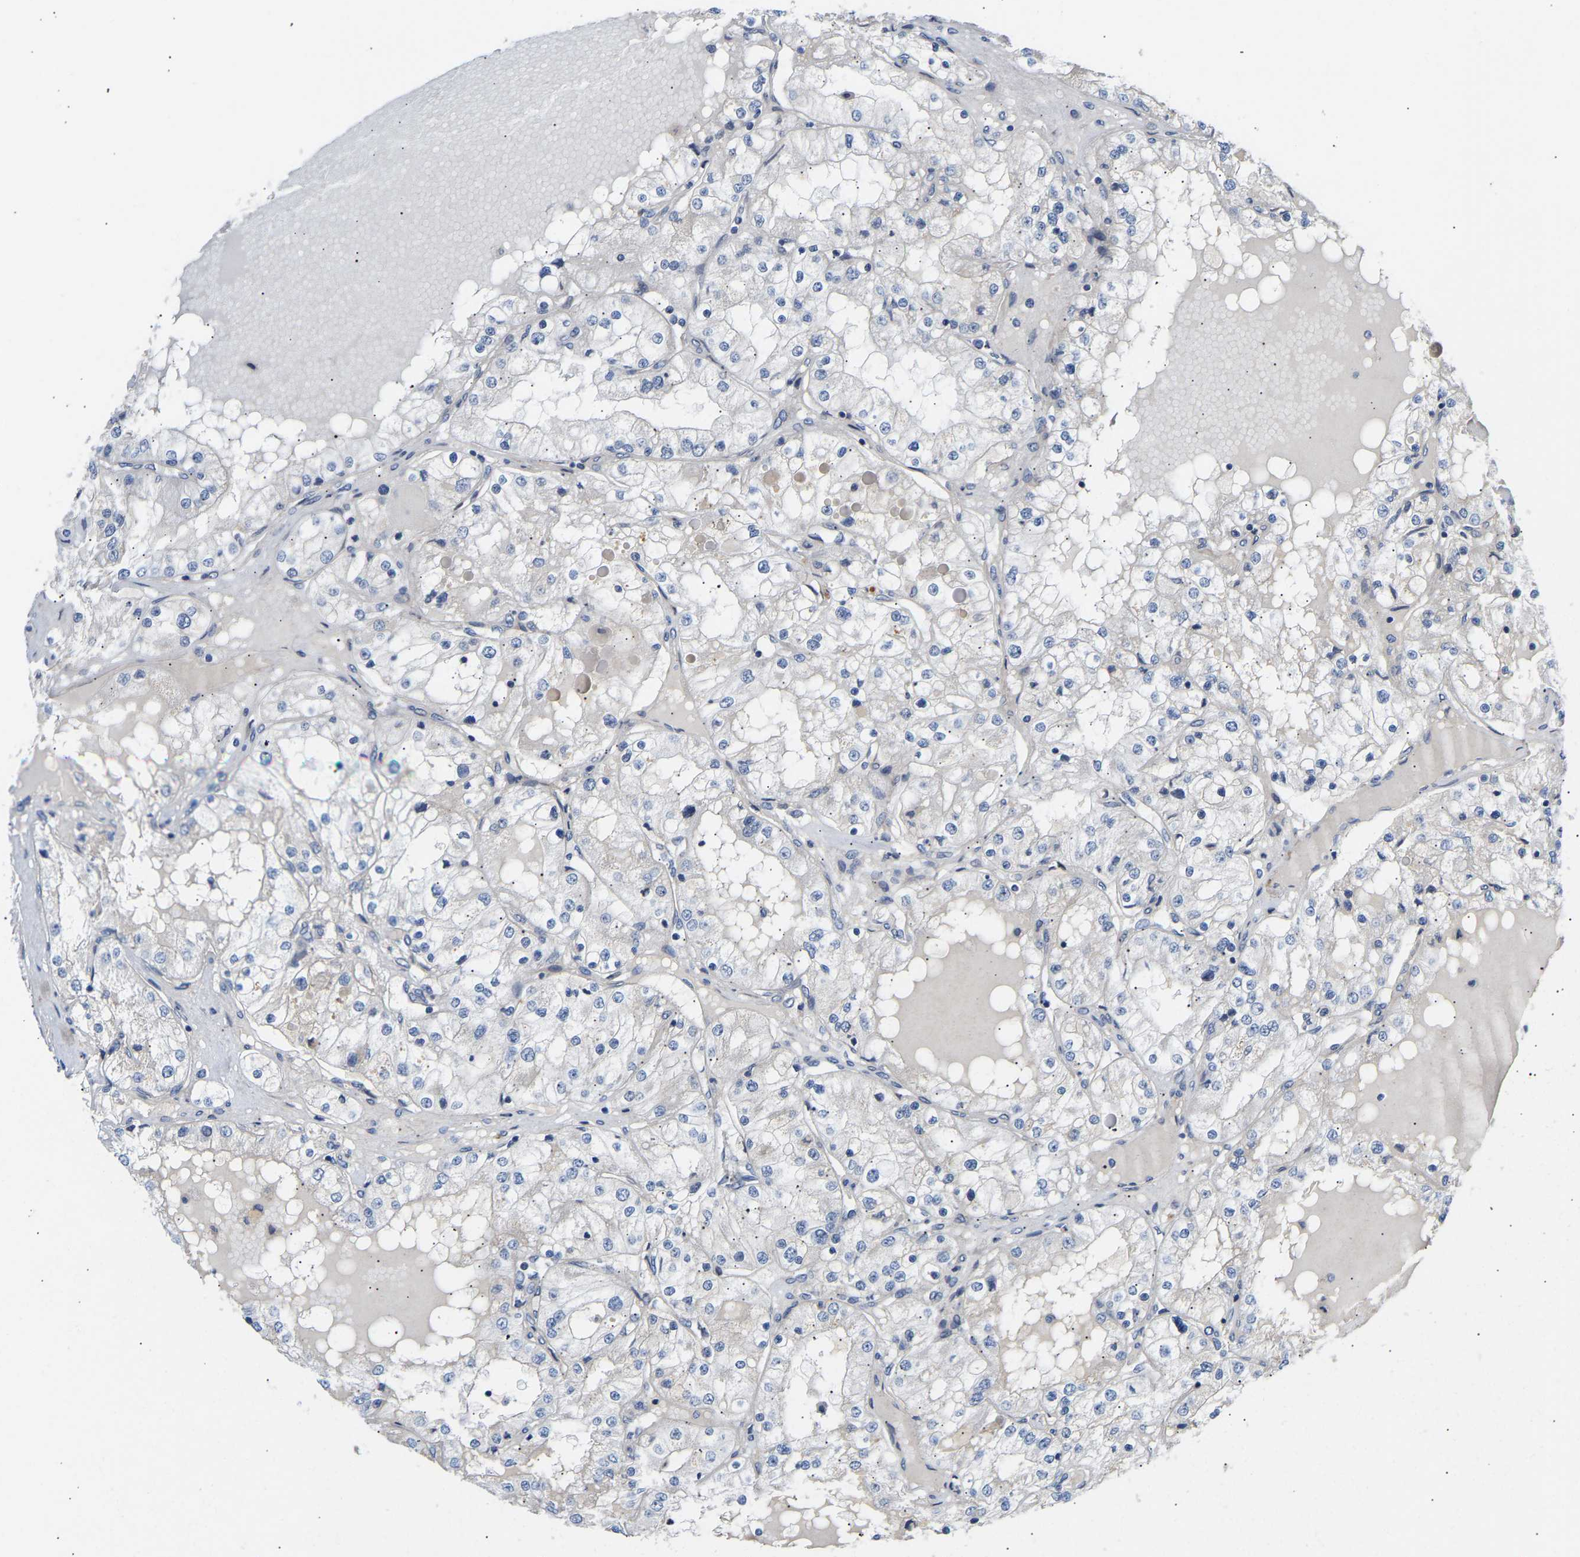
{"staining": {"intensity": "negative", "quantity": "none", "location": "none"}, "tissue": "renal cancer", "cell_type": "Tumor cells", "image_type": "cancer", "snomed": [{"axis": "morphology", "description": "Adenocarcinoma, NOS"}, {"axis": "topography", "description": "Kidney"}], "caption": "Renal cancer was stained to show a protein in brown. There is no significant staining in tumor cells.", "gene": "KASH5", "patient": {"sex": "male", "age": 68}}